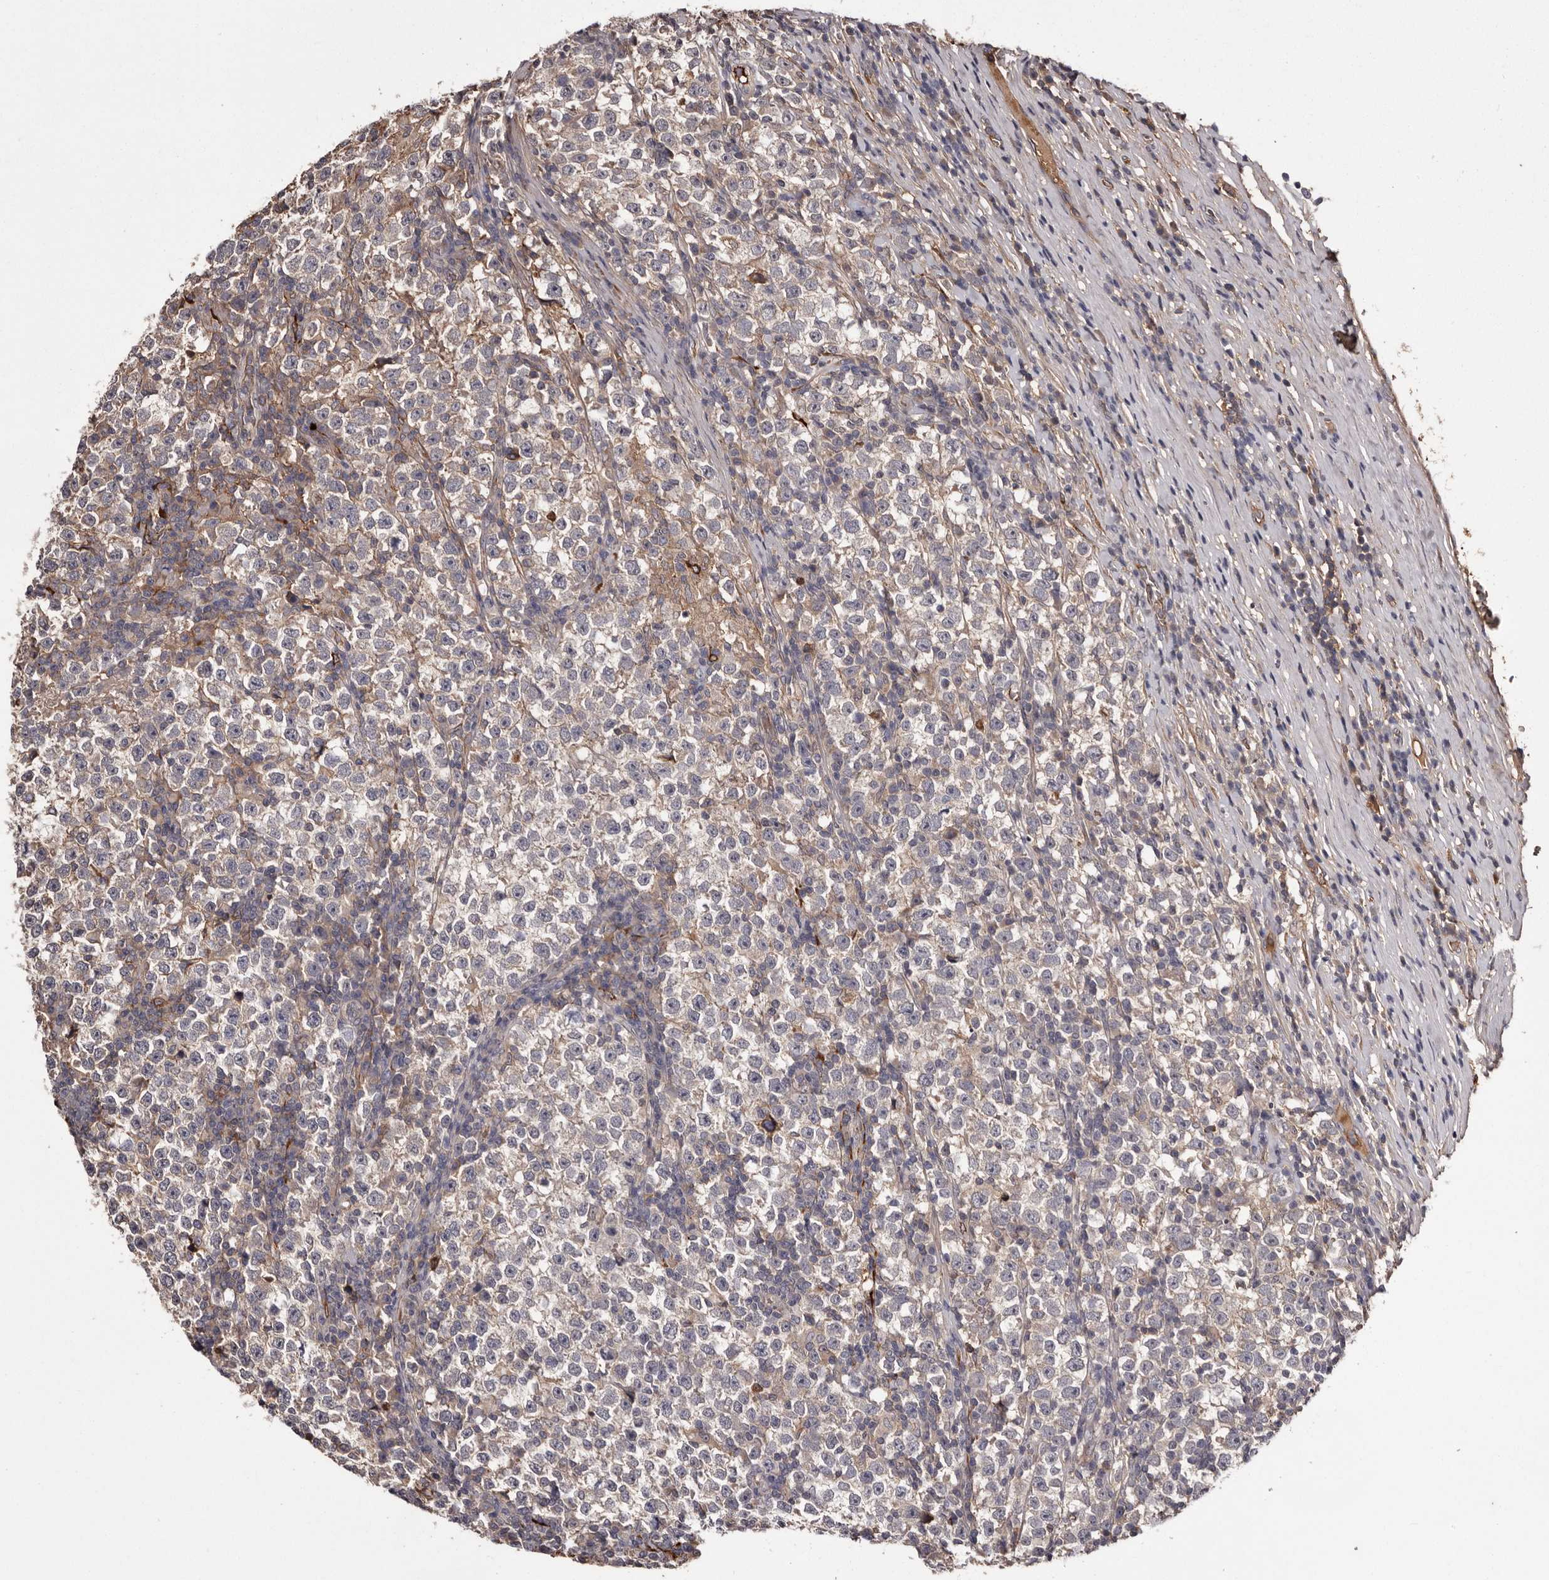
{"staining": {"intensity": "weak", "quantity": "<25%", "location": "cytoplasmic/membranous"}, "tissue": "testis cancer", "cell_type": "Tumor cells", "image_type": "cancer", "snomed": [{"axis": "morphology", "description": "Normal tissue, NOS"}, {"axis": "morphology", "description": "Seminoma, NOS"}, {"axis": "topography", "description": "Testis"}], "caption": "Tumor cells are negative for brown protein staining in testis cancer (seminoma).", "gene": "CYP1B1", "patient": {"sex": "male", "age": 43}}